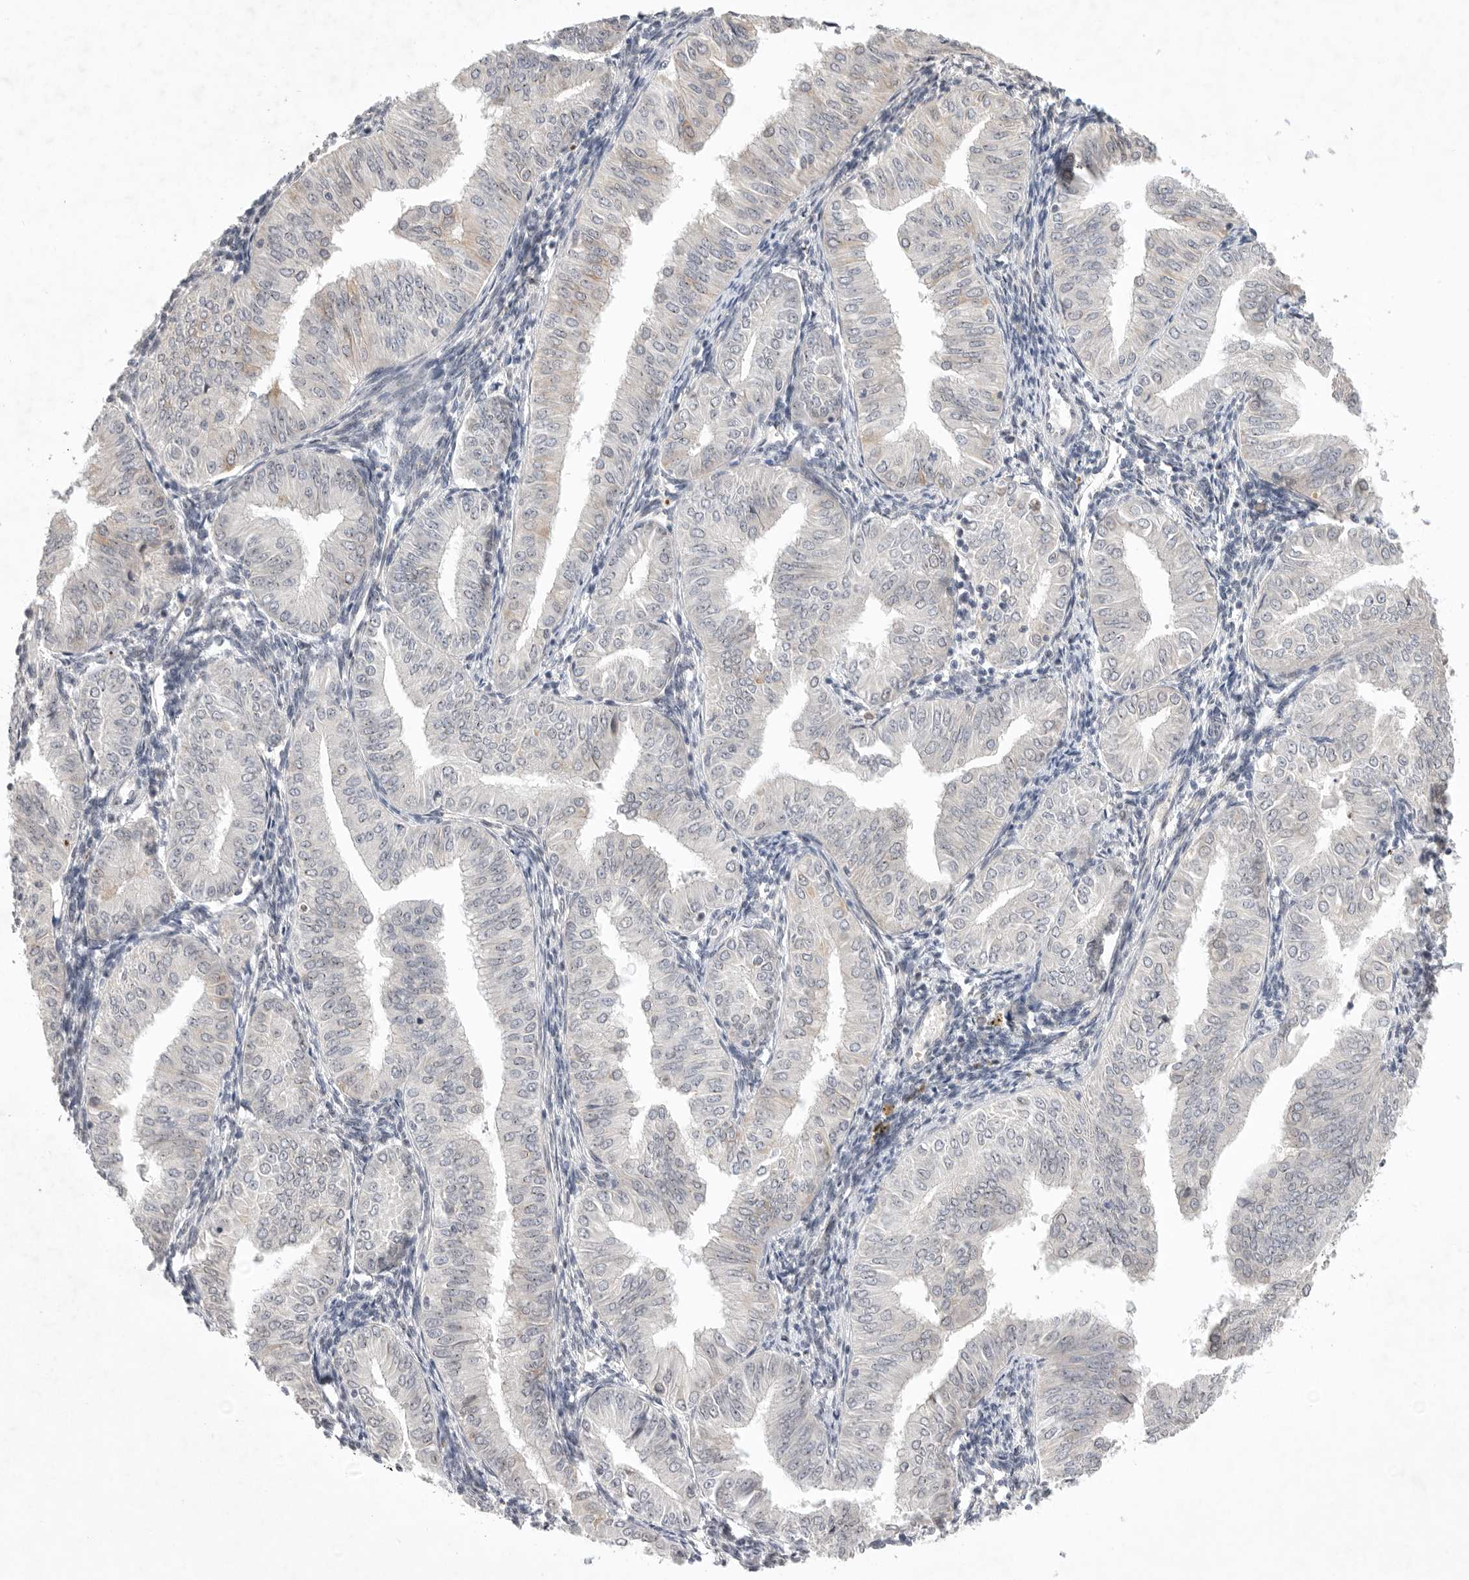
{"staining": {"intensity": "negative", "quantity": "none", "location": "none"}, "tissue": "endometrial cancer", "cell_type": "Tumor cells", "image_type": "cancer", "snomed": [{"axis": "morphology", "description": "Normal tissue, NOS"}, {"axis": "morphology", "description": "Adenocarcinoma, NOS"}, {"axis": "topography", "description": "Endometrium"}], "caption": "Immunohistochemical staining of human endometrial cancer (adenocarcinoma) reveals no significant positivity in tumor cells.", "gene": "LEMD3", "patient": {"sex": "female", "age": 53}}